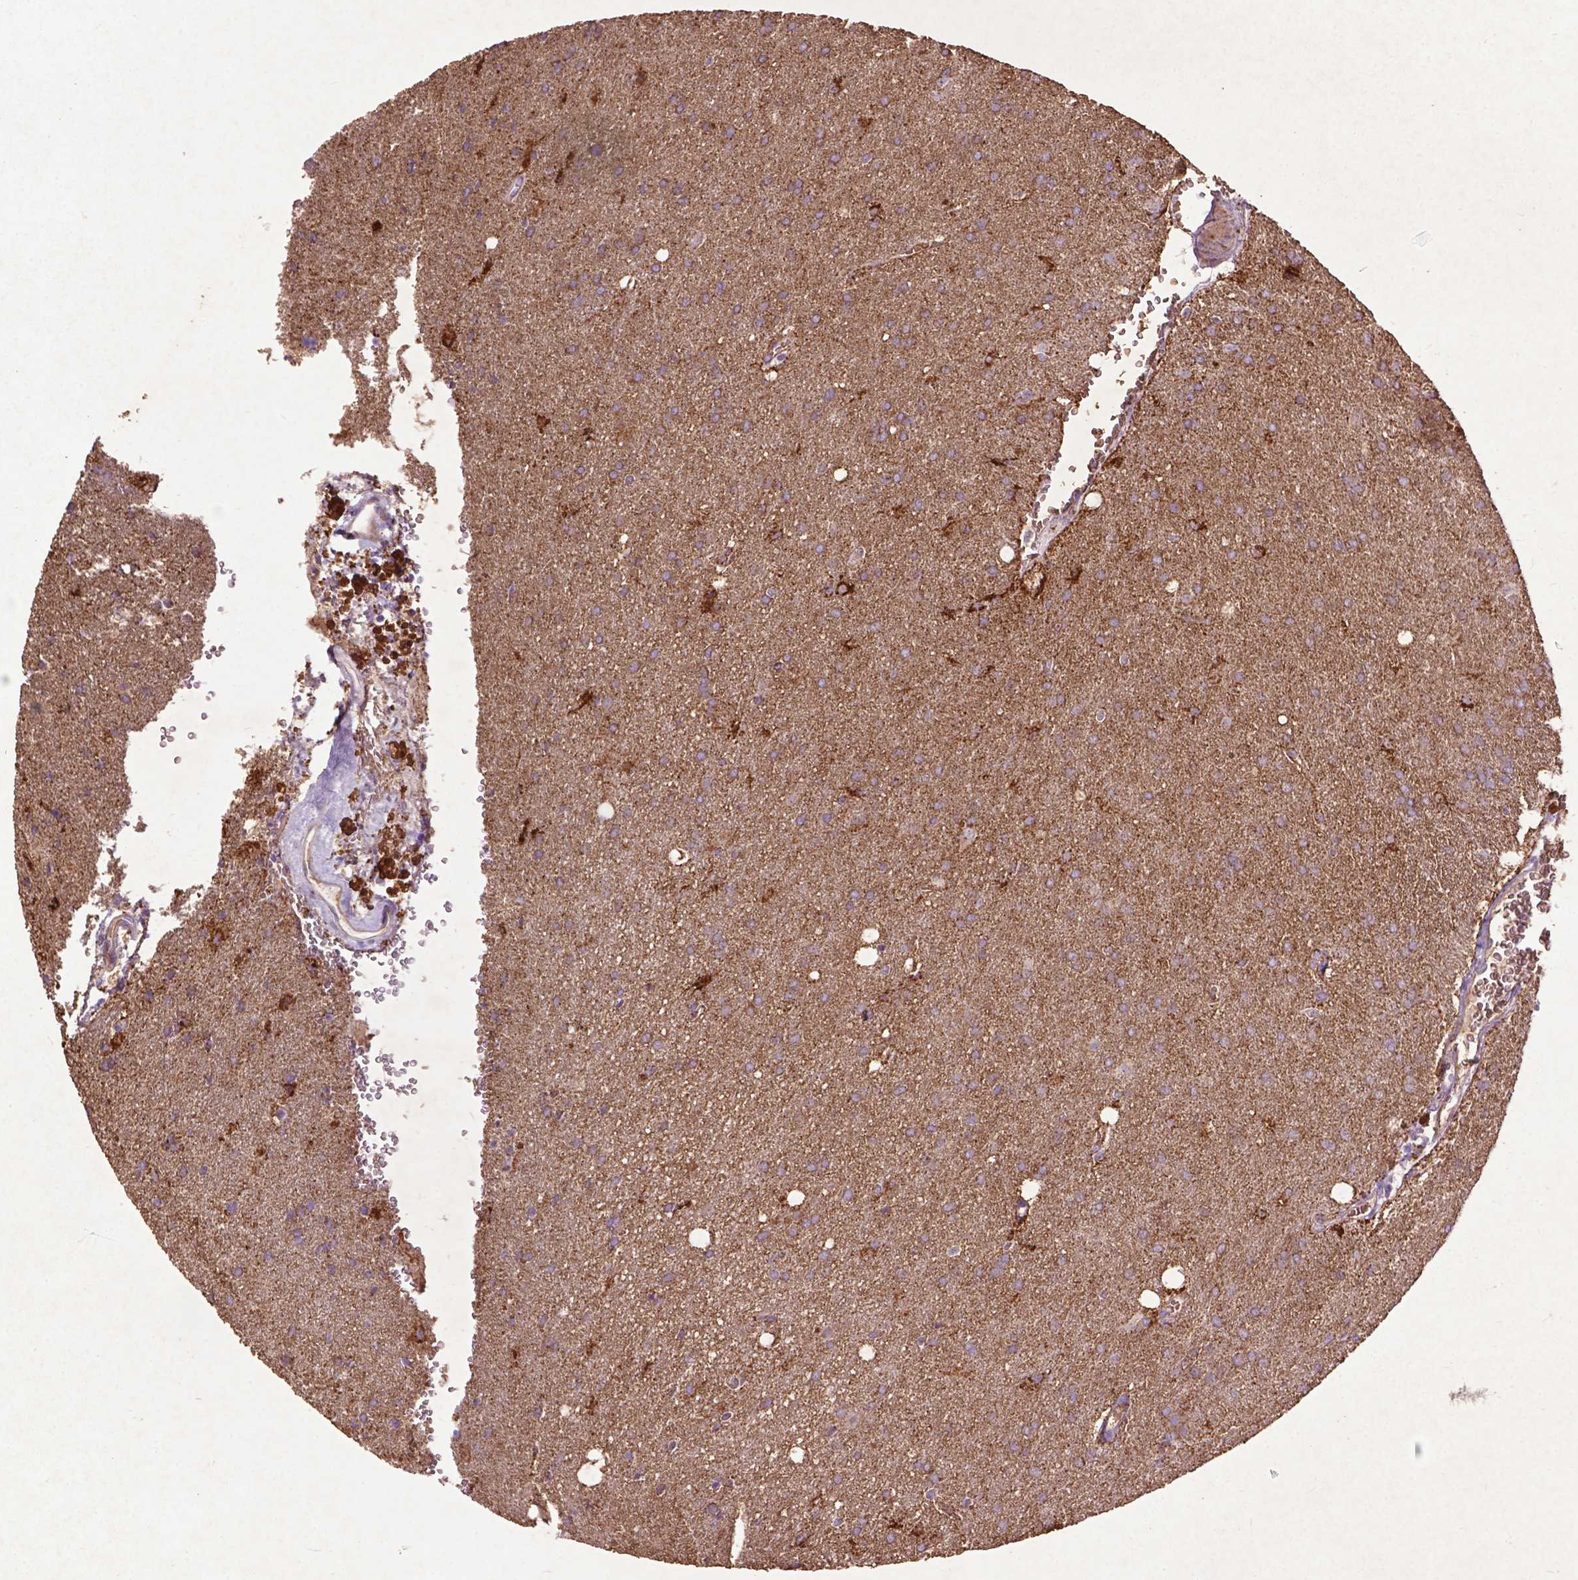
{"staining": {"intensity": "weak", "quantity": "25%-75%", "location": "cytoplasmic/membranous"}, "tissue": "glioma", "cell_type": "Tumor cells", "image_type": "cancer", "snomed": [{"axis": "morphology", "description": "Glioma, malignant, Low grade"}, {"axis": "topography", "description": "Brain"}], "caption": "A photomicrograph of glioma stained for a protein displays weak cytoplasmic/membranous brown staining in tumor cells.", "gene": "THEGL", "patient": {"sex": "male", "age": 58}}